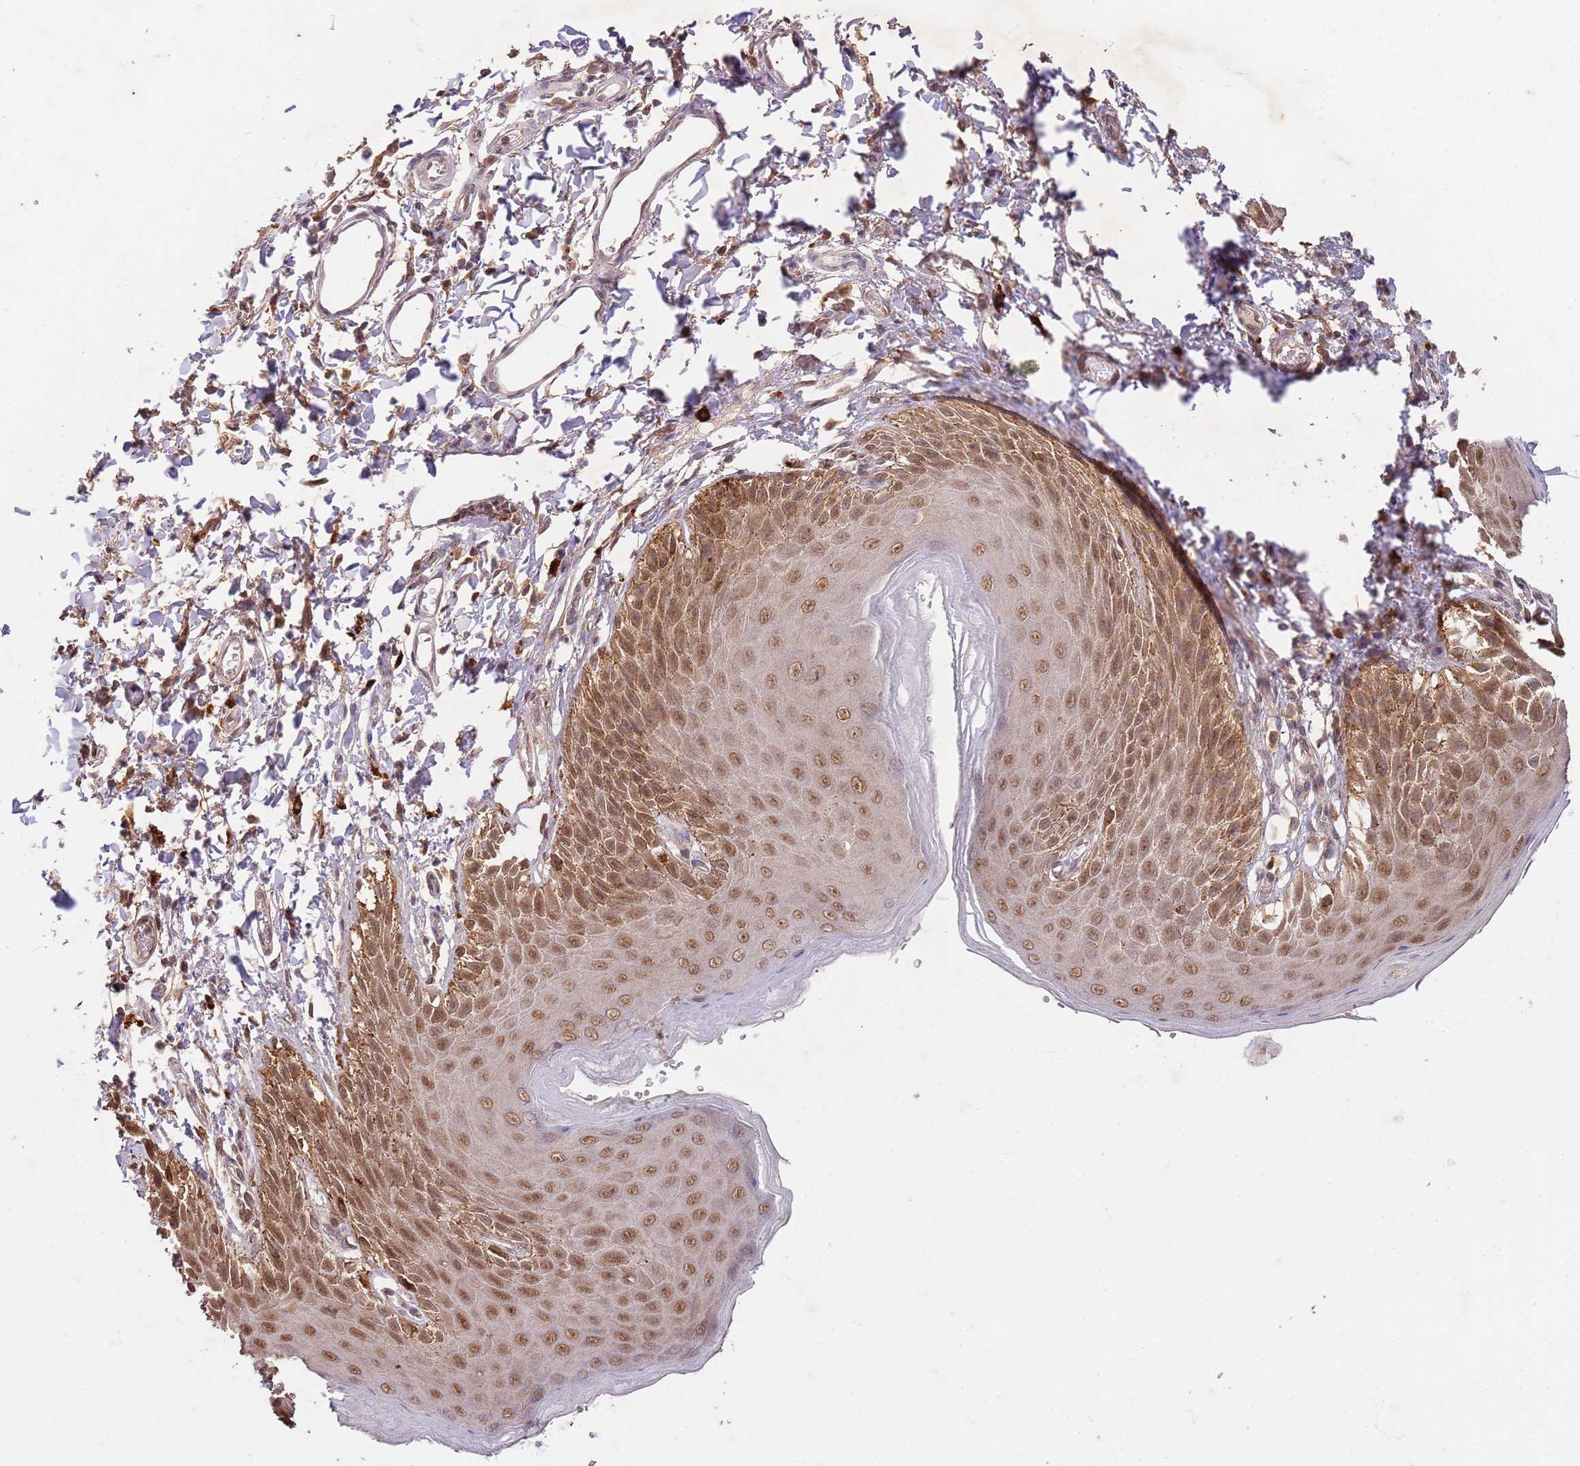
{"staining": {"intensity": "moderate", "quantity": ">75%", "location": "cytoplasmic/membranous,nuclear"}, "tissue": "skin", "cell_type": "Epidermal cells", "image_type": "normal", "snomed": [{"axis": "morphology", "description": "Normal tissue, NOS"}, {"axis": "topography", "description": "Anal"}], "caption": "Immunohistochemical staining of benign skin shows medium levels of moderate cytoplasmic/membranous,nuclear positivity in approximately >75% of epidermal cells.", "gene": "UBE3A", "patient": {"sex": "male", "age": 44}}